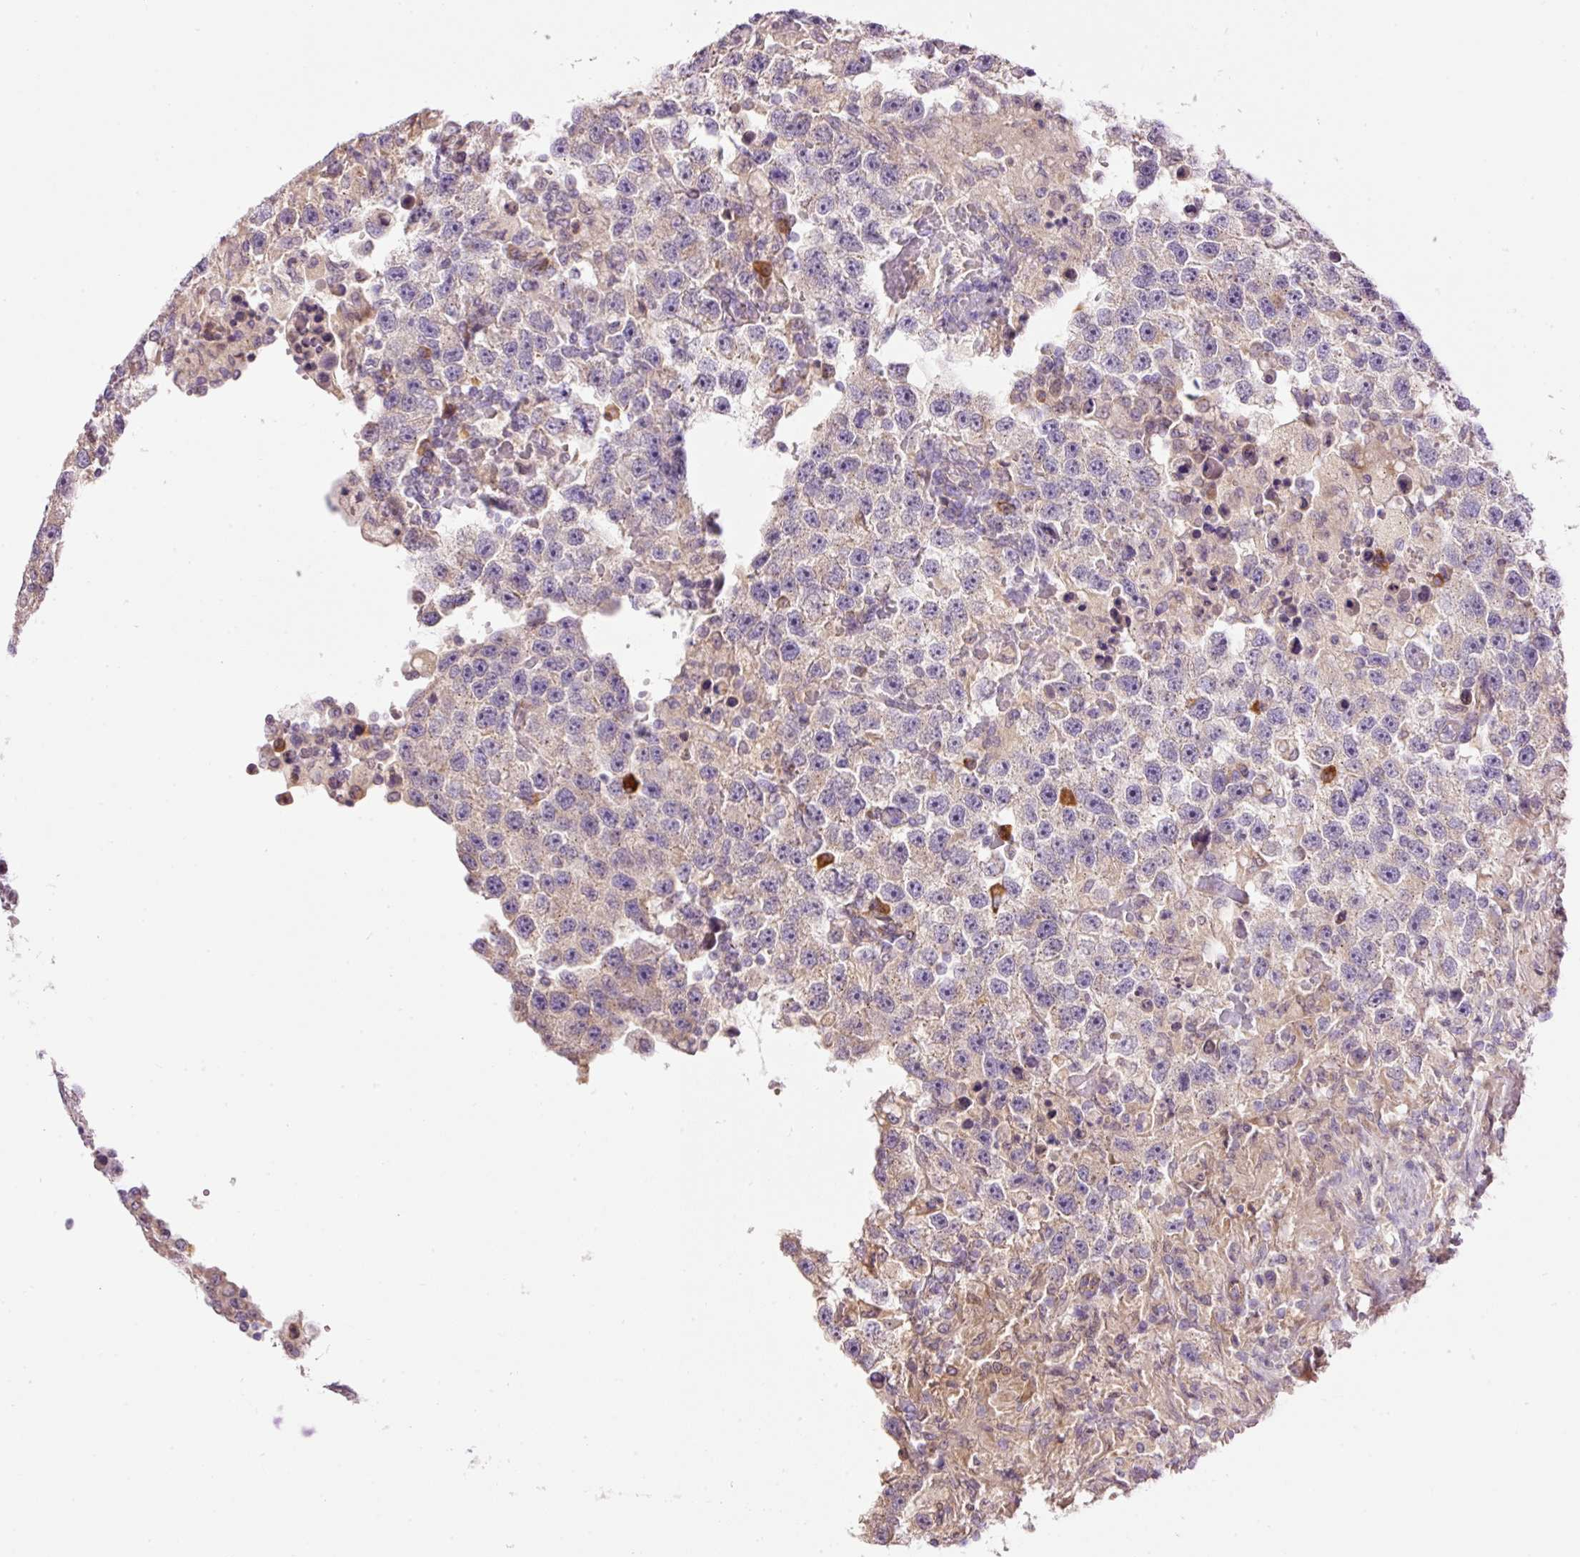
{"staining": {"intensity": "weak", "quantity": "<25%", "location": "cytoplasmic/membranous"}, "tissue": "testis cancer", "cell_type": "Tumor cells", "image_type": "cancer", "snomed": [{"axis": "morphology", "description": "Carcinoma, Embryonal, NOS"}, {"axis": "topography", "description": "Testis"}], "caption": "Tumor cells show no significant protein staining in testis embryonal carcinoma.", "gene": "PNPLA5", "patient": {"sex": "male", "age": 83}}